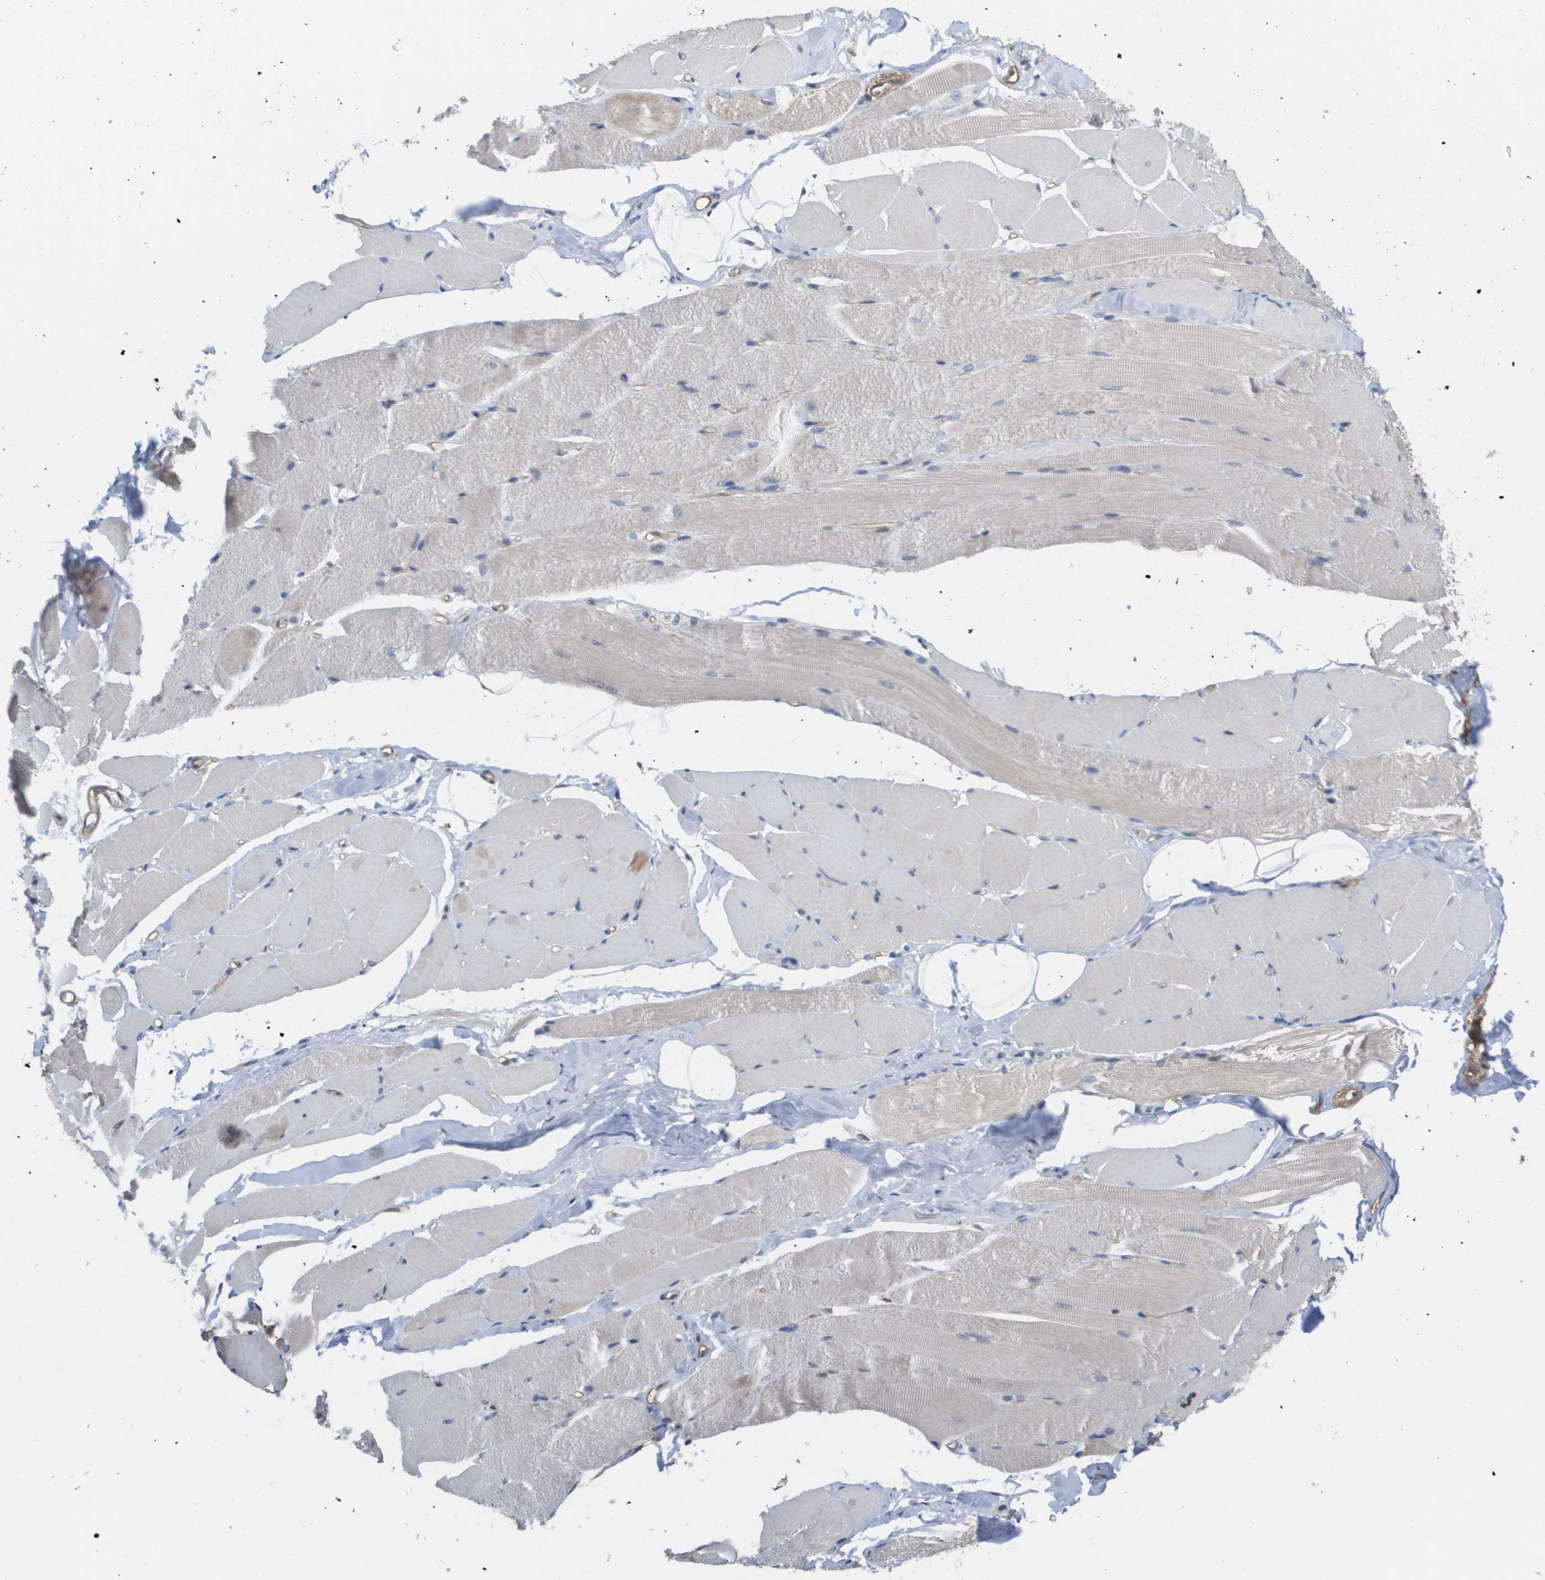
{"staining": {"intensity": "negative", "quantity": "none", "location": "none"}, "tissue": "skeletal muscle", "cell_type": "Myocytes", "image_type": "normal", "snomed": [{"axis": "morphology", "description": "Normal tissue, NOS"}, {"axis": "topography", "description": "Skeletal muscle"}, {"axis": "topography", "description": "Peripheral nerve tissue"}], "caption": "IHC micrograph of normal skeletal muscle stained for a protein (brown), which exhibits no staining in myocytes.", "gene": "RNF112", "patient": {"sex": "female", "age": 84}}